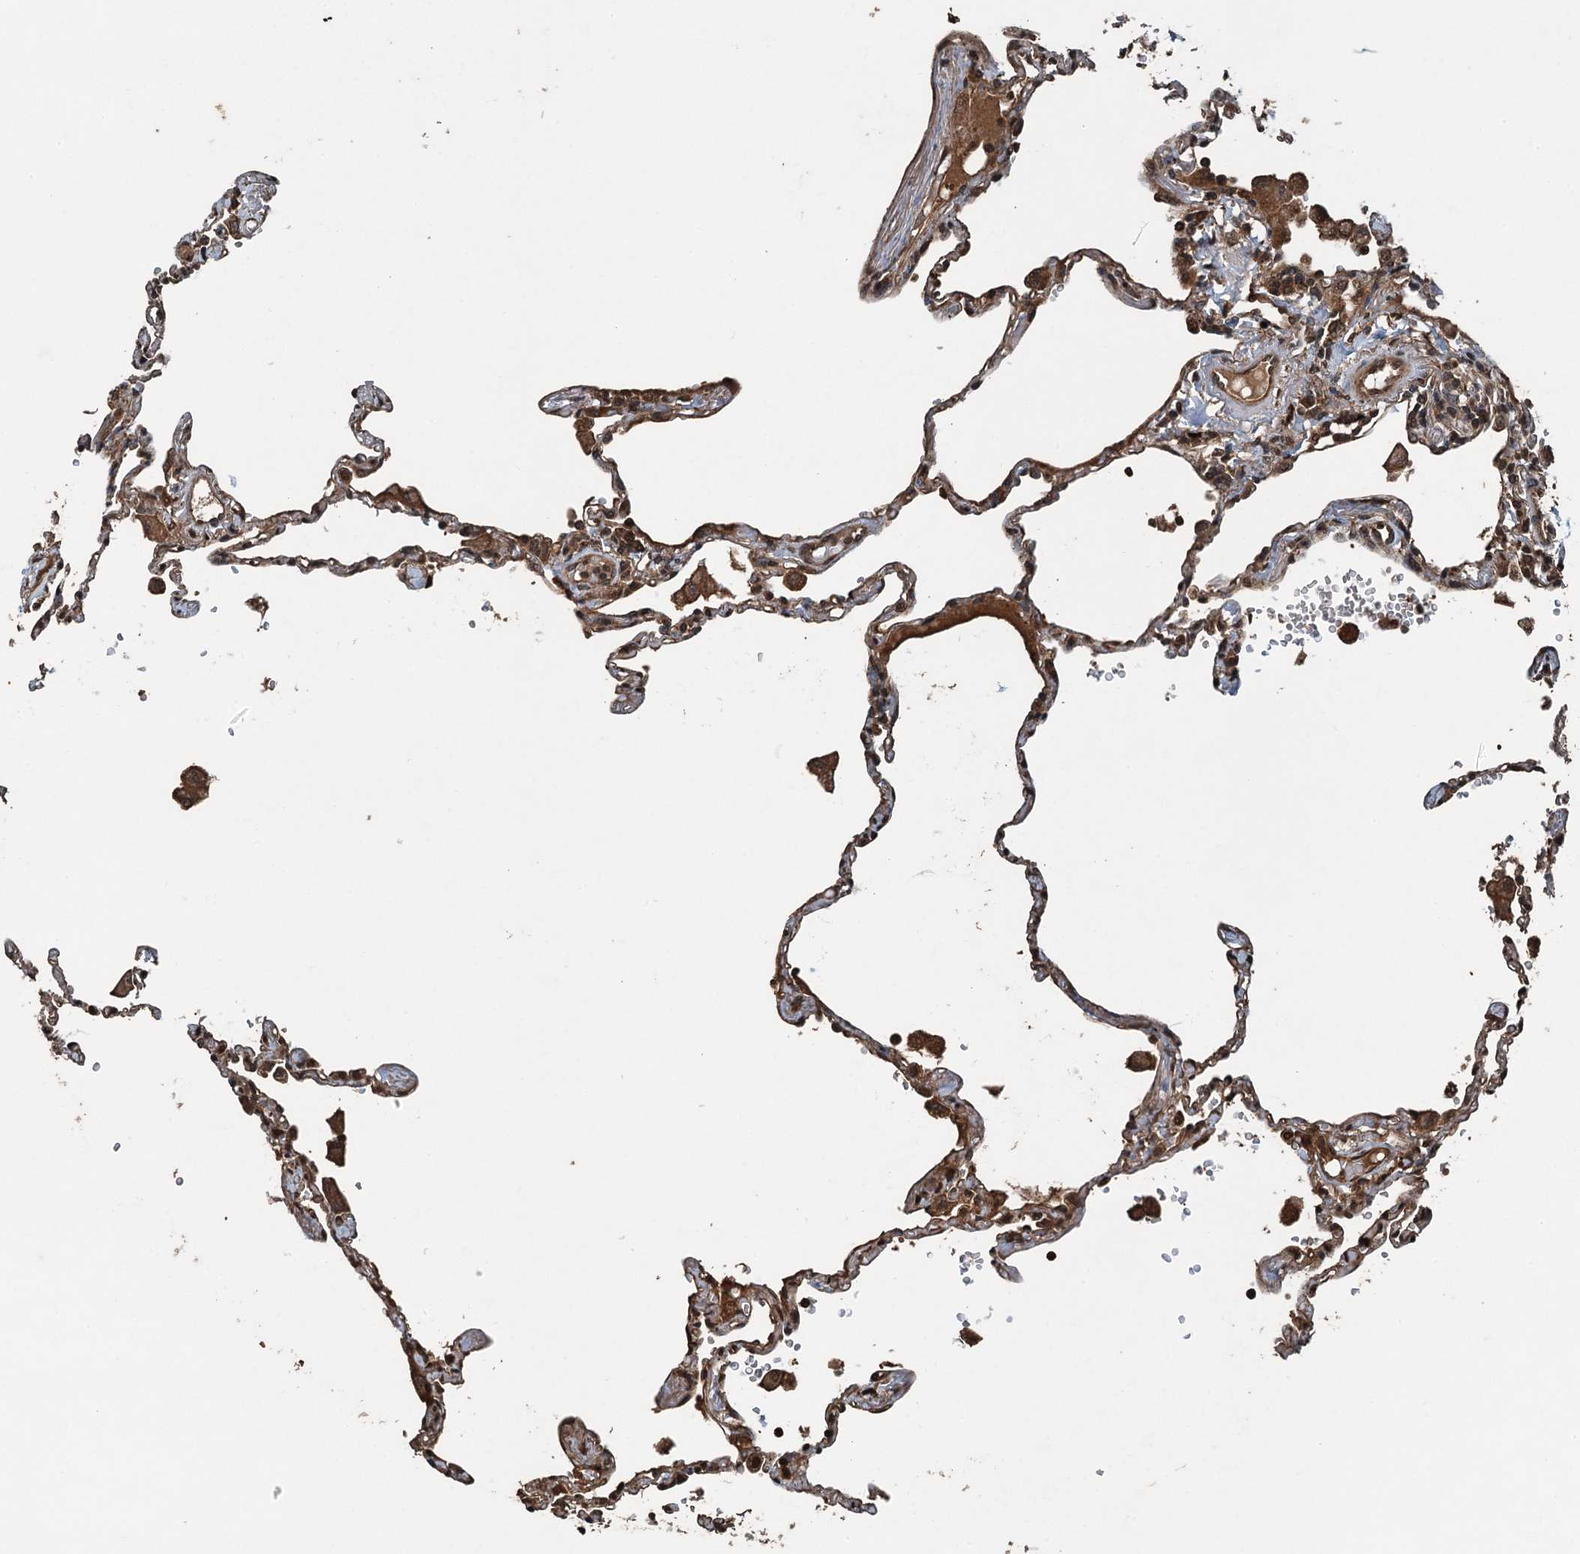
{"staining": {"intensity": "moderate", "quantity": ">75%", "location": "cytoplasmic/membranous,nuclear"}, "tissue": "lung", "cell_type": "Alveolar cells", "image_type": "normal", "snomed": [{"axis": "morphology", "description": "Normal tissue, NOS"}, {"axis": "topography", "description": "Lung"}], "caption": "Protein staining displays moderate cytoplasmic/membranous,nuclear positivity in approximately >75% of alveolar cells in normal lung.", "gene": "TCTN1", "patient": {"sex": "female", "age": 67}}